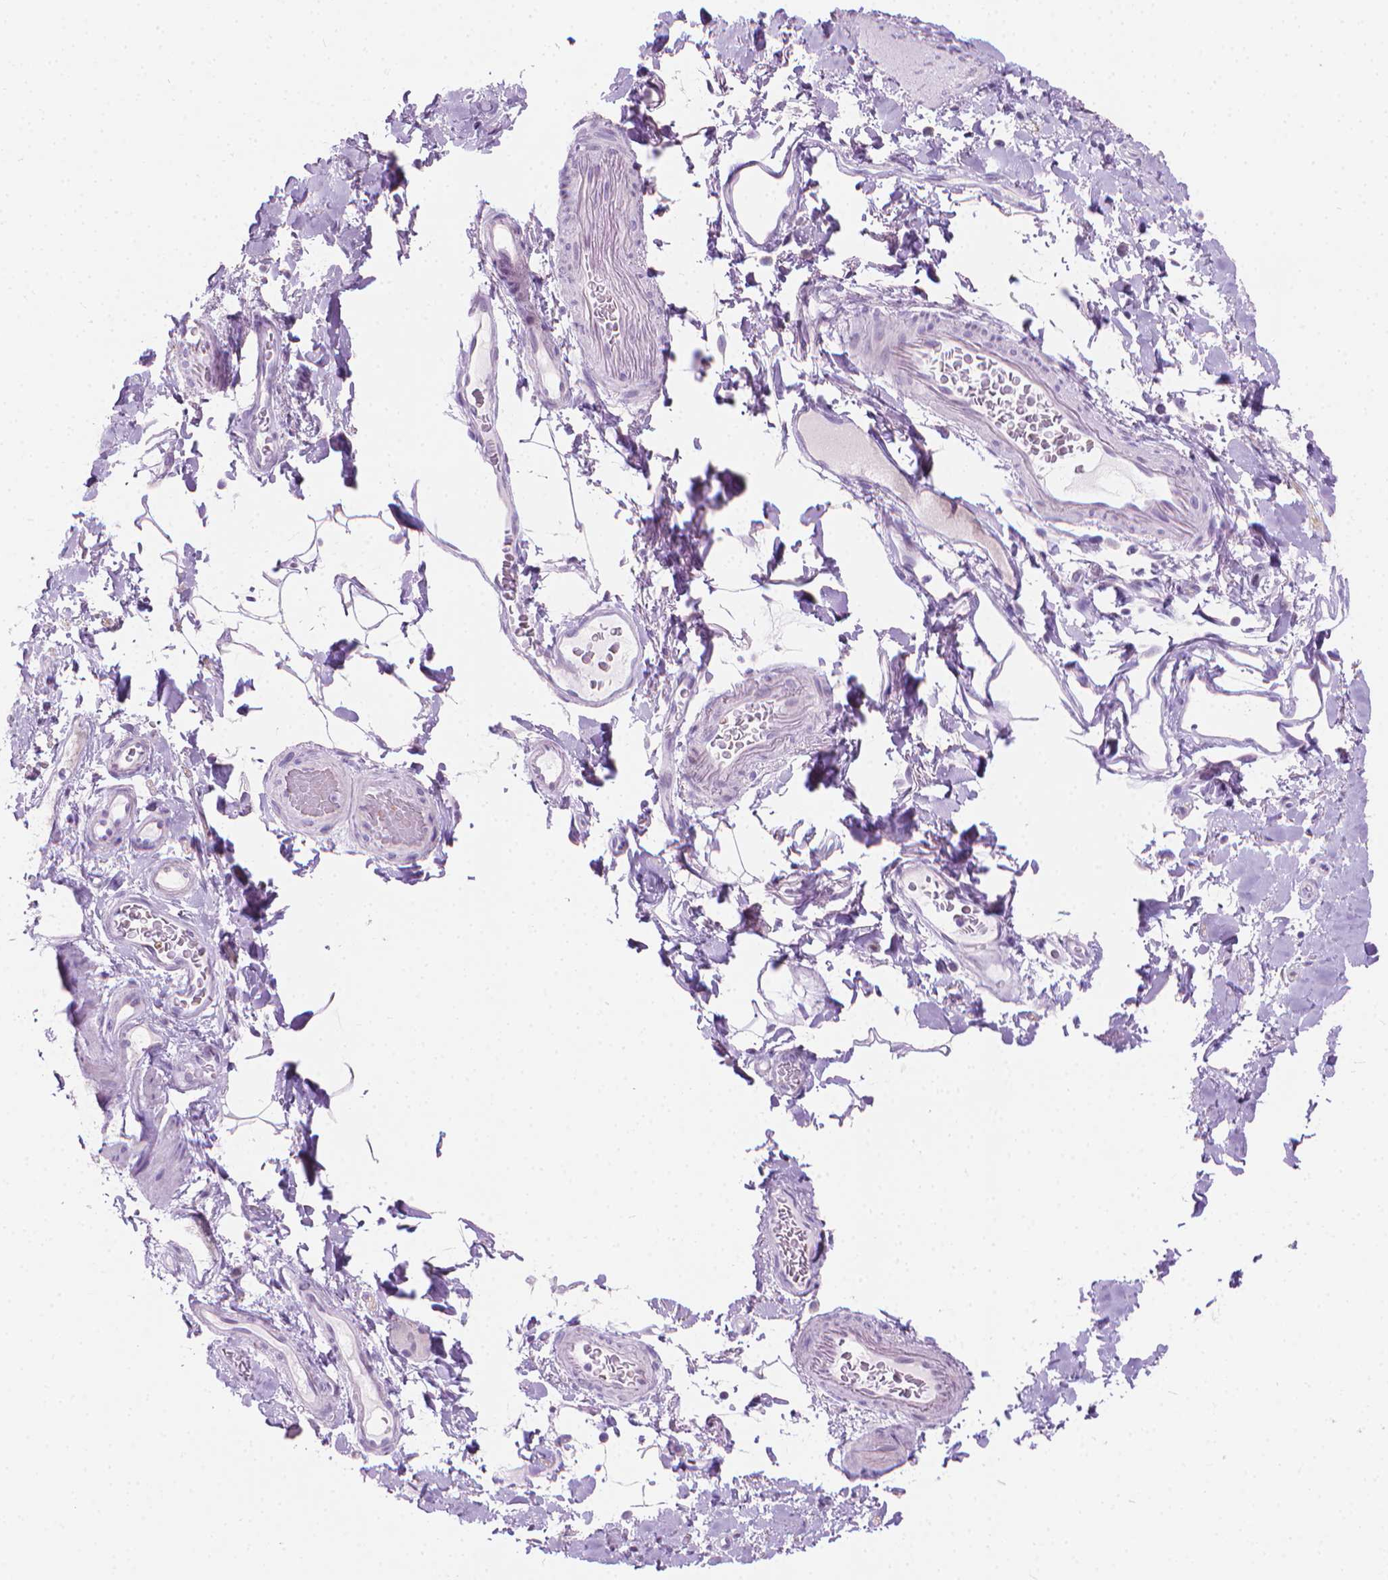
{"staining": {"intensity": "negative", "quantity": "none", "location": "none"}, "tissue": "smooth muscle", "cell_type": "Smooth muscle cells", "image_type": "normal", "snomed": [{"axis": "morphology", "description": "Normal tissue, NOS"}, {"axis": "topography", "description": "Smooth muscle"}, {"axis": "topography", "description": "Colon"}], "caption": "DAB immunohistochemical staining of benign human smooth muscle exhibits no significant positivity in smooth muscle cells. (DAB (3,3'-diaminobenzidine) immunohistochemistry (IHC) with hematoxylin counter stain).", "gene": "CFAP52", "patient": {"sex": "male", "age": 73}}